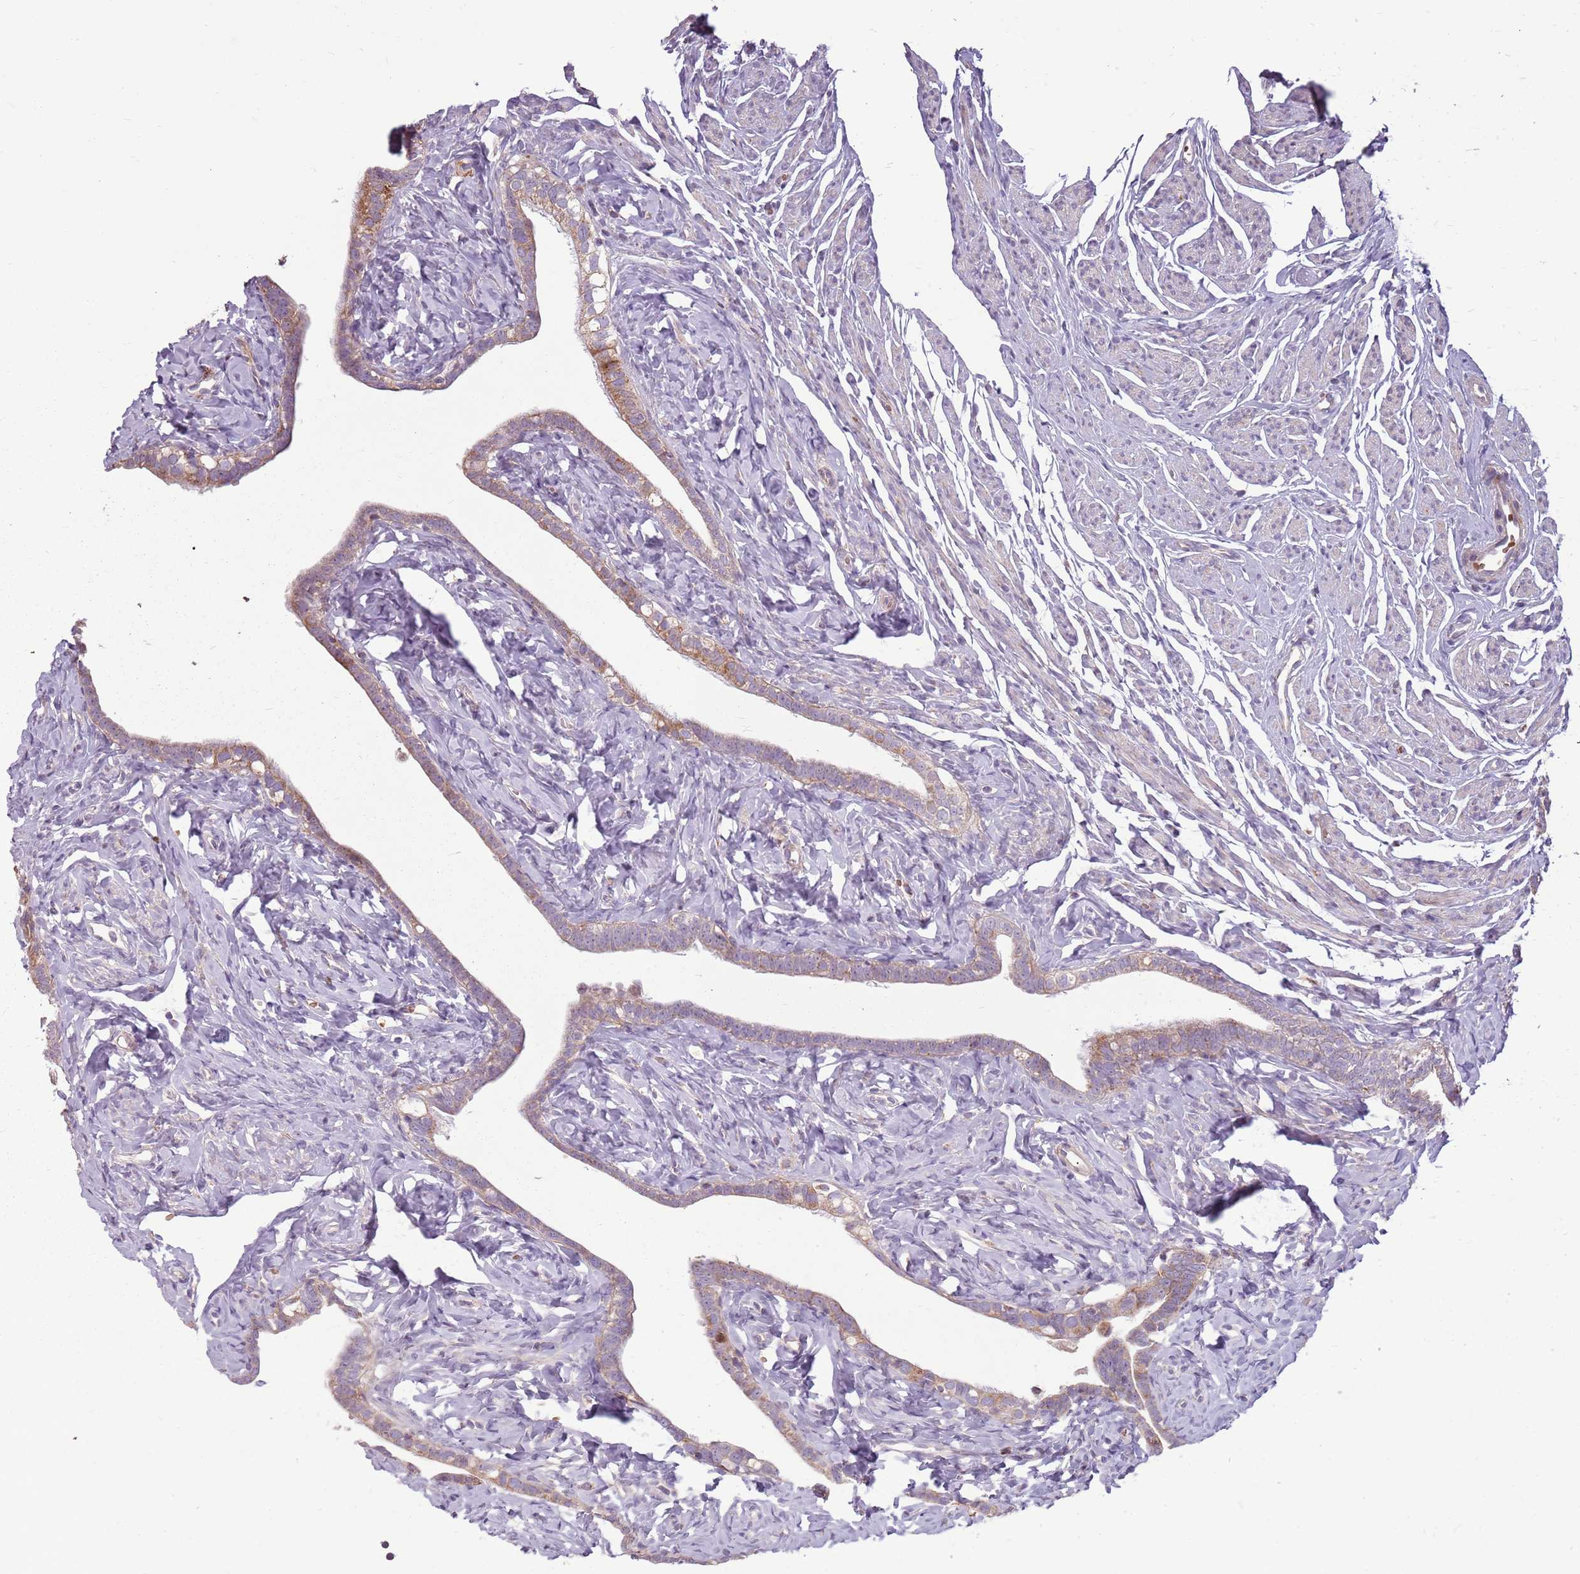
{"staining": {"intensity": "moderate", "quantity": ">75%", "location": "cytoplasmic/membranous"}, "tissue": "fallopian tube", "cell_type": "Glandular cells", "image_type": "normal", "snomed": [{"axis": "morphology", "description": "Normal tissue, NOS"}, {"axis": "topography", "description": "Fallopian tube"}], "caption": "A brown stain highlights moderate cytoplasmic/membranous positivity of a protein in glandular cells of normal fallopian tube.", "gene": "ZNF530", "patient": {"sex": "female", "age": 66}}